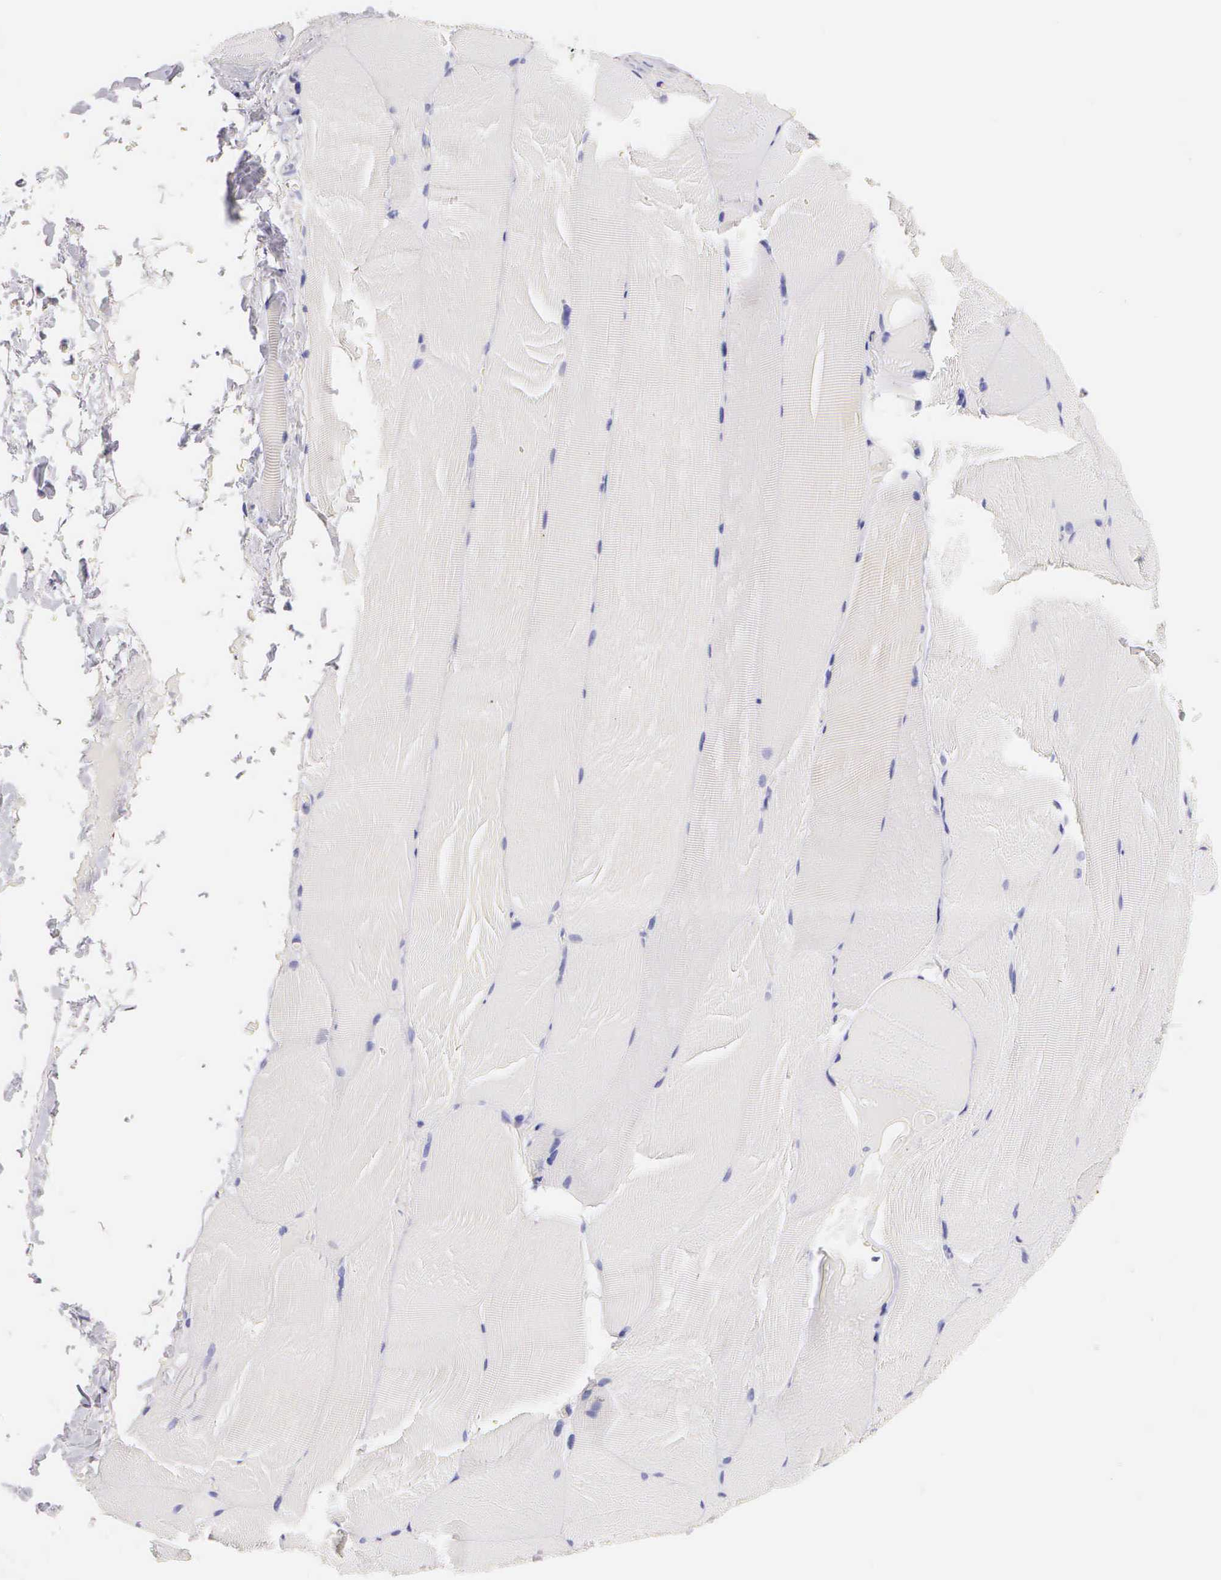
{"staining": {"intensity": "negative", "quantity": "none", "location": "none"}, "tissue": "skeletal muscle", "cell_type": "Myocytes", "image_type": "normal", "snomed": [{"axis": "morphology", "description": "Normal tissue, NOS"}, {"axis": "topography", "description": "Skeletal muscle"}], "caption": "Immunohistochemical staining of unremarkable skeletal muscle shows no significant positivity in myocytes. (Brightfield microscopy of DAB (3,3'-diaminobenzidine) immunohistochemistry at high magnification).", "gene": "KRT17", "patient": {"sex": "male", "age": 71}}